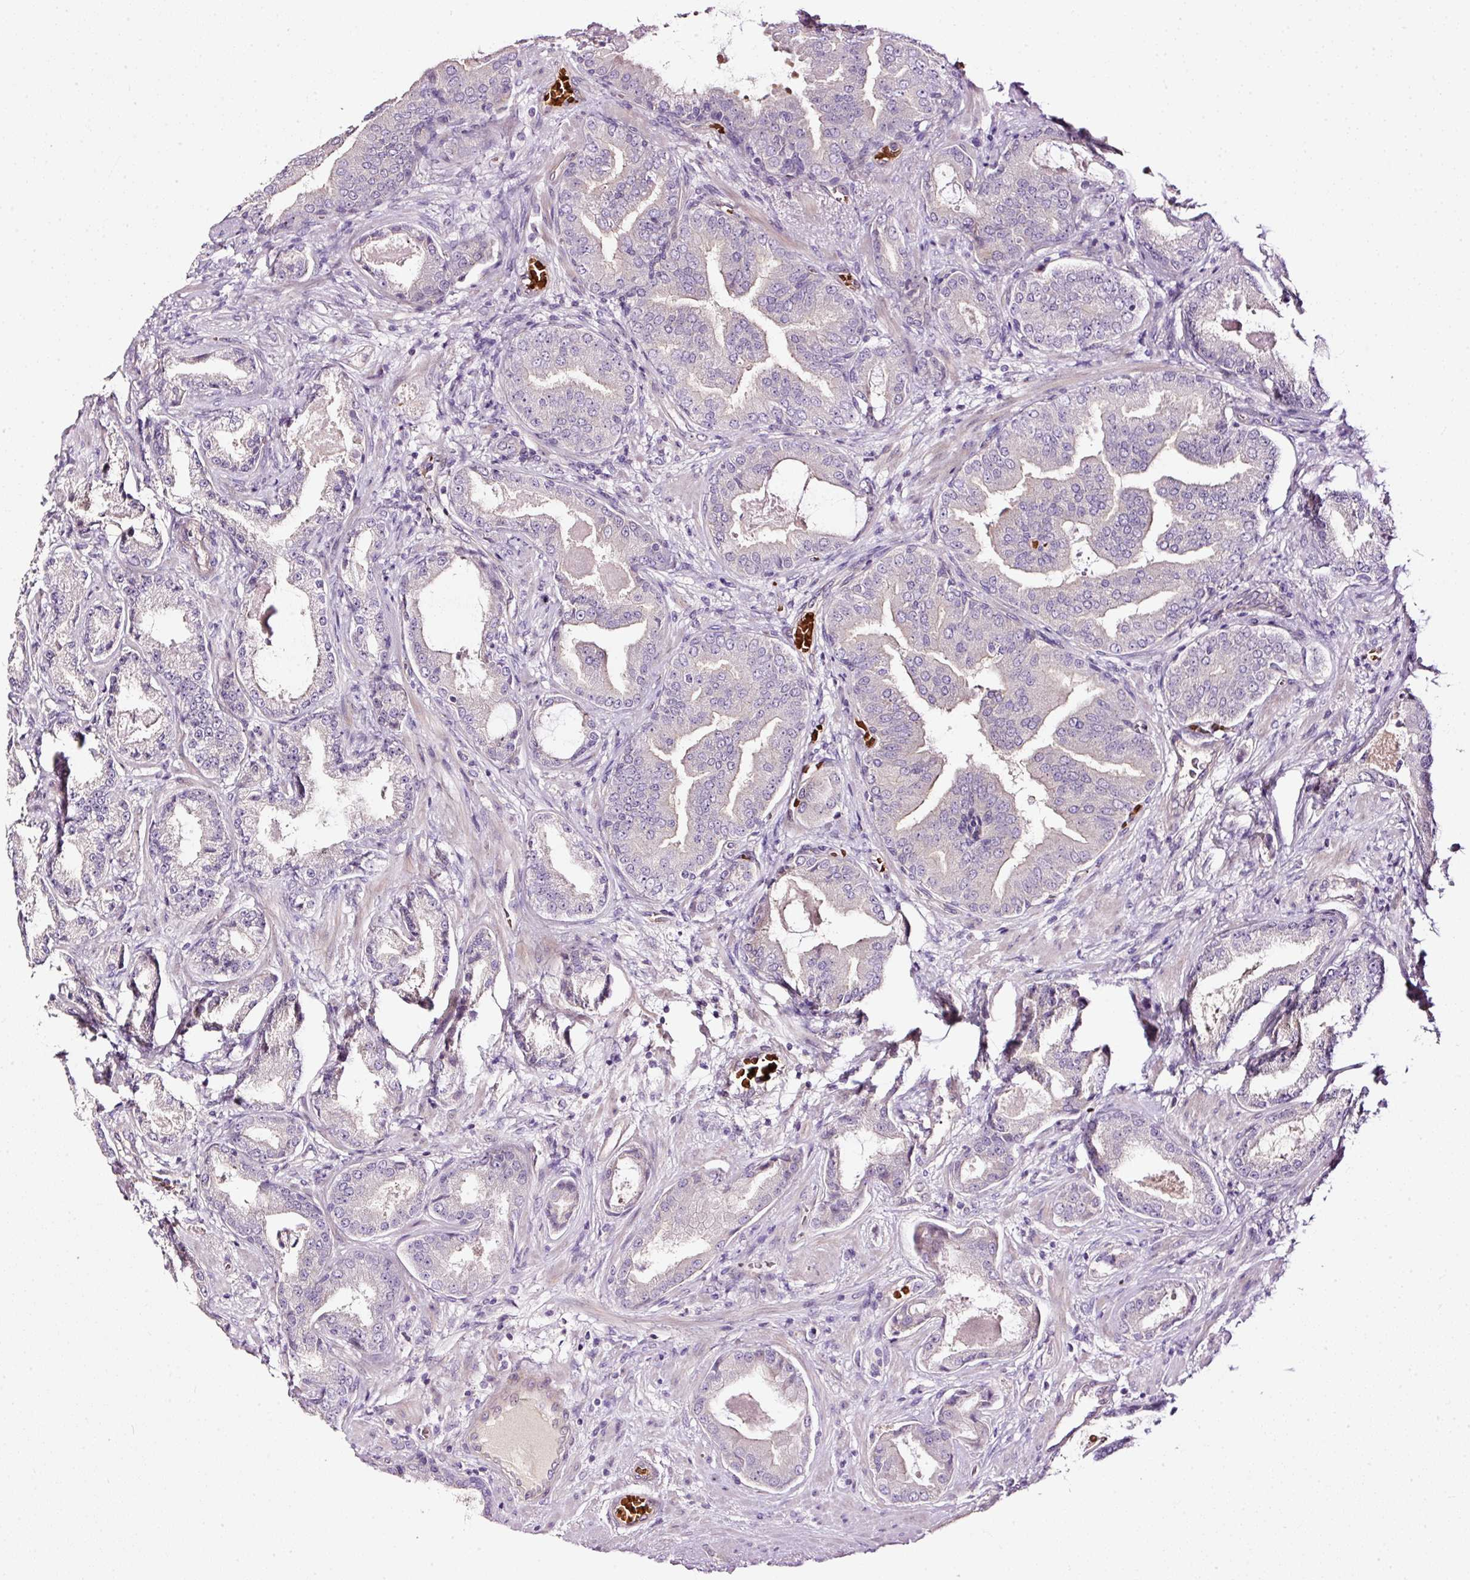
{"staining": {"intensity": "negative", "quantity": "none", "location": "none"}, "tissue": "prostate cancer", "cell_type": "Tumor cells", "image_type": "cancer", "snomed": [{"axis": "morphology", "description": "Adenocarcinoma, High grade"}, {"axis": "topography", "description": "Prostate"}], "caption": "Prostate cancer (adenocarcinoma (high-grade)) was stained to show a protein in brown. There is no significant positivity in tumor cells.", "gene": "USHBP1", "patient": {"sex": "male", "age": 68}}